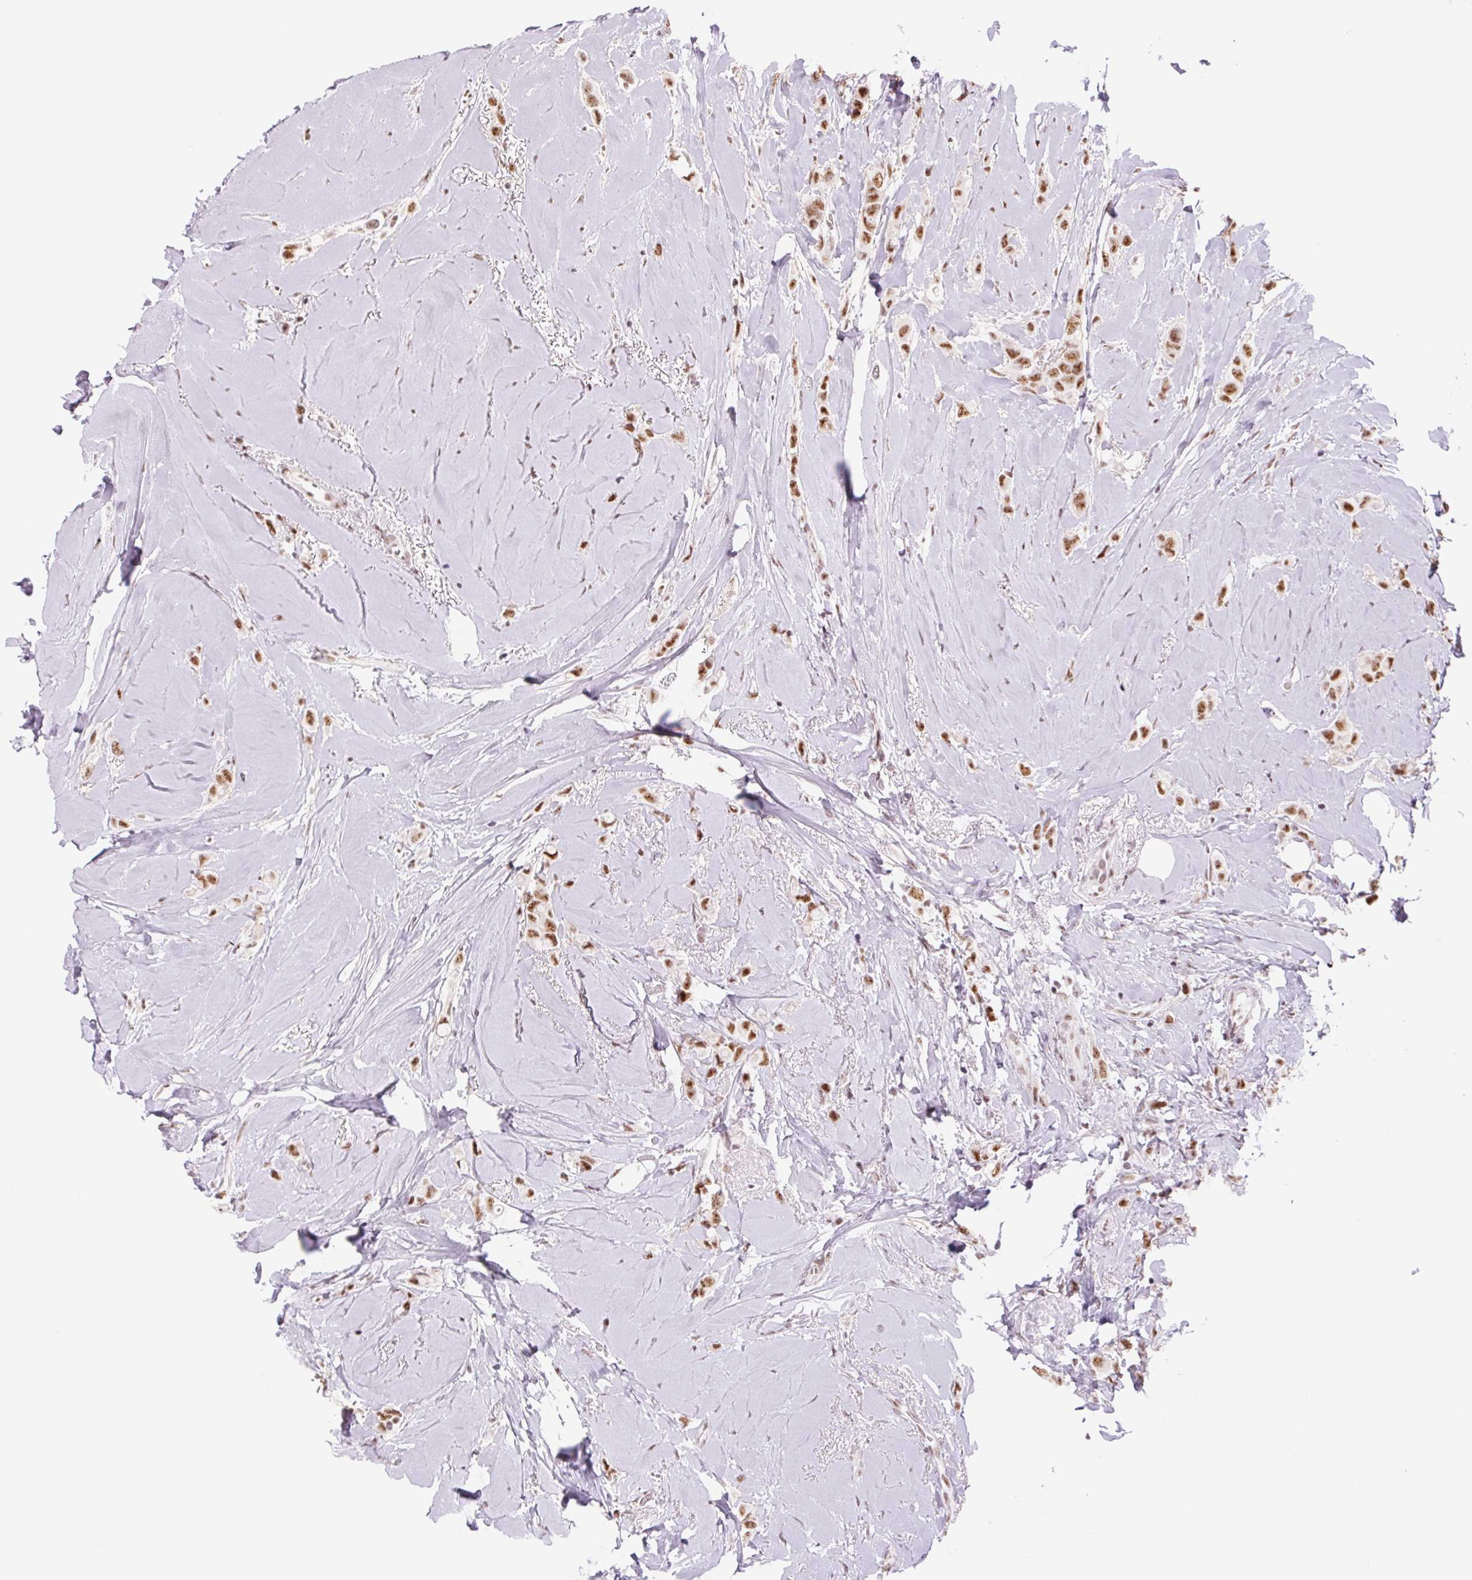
{"staining": {"intensity": "moderate", "quantity": ">75%", "location": "nuclear"}, "tissue": "breast cancer", "cell_type": "Tumor cells", "image_type": "cancer", "snomed": [{"axis": "morphology", "description": "Lobular carcinoma"}, {"axis": "topography", "description": "Breast"}], "caption": "The photomicrograph displays immunohistochemical staining of breast cancer. There is moderate nuclear expression is present in about >75% of tumor cells.", "gene": "ZC3H14", "patient": {"sex": "female", "age": 66}}